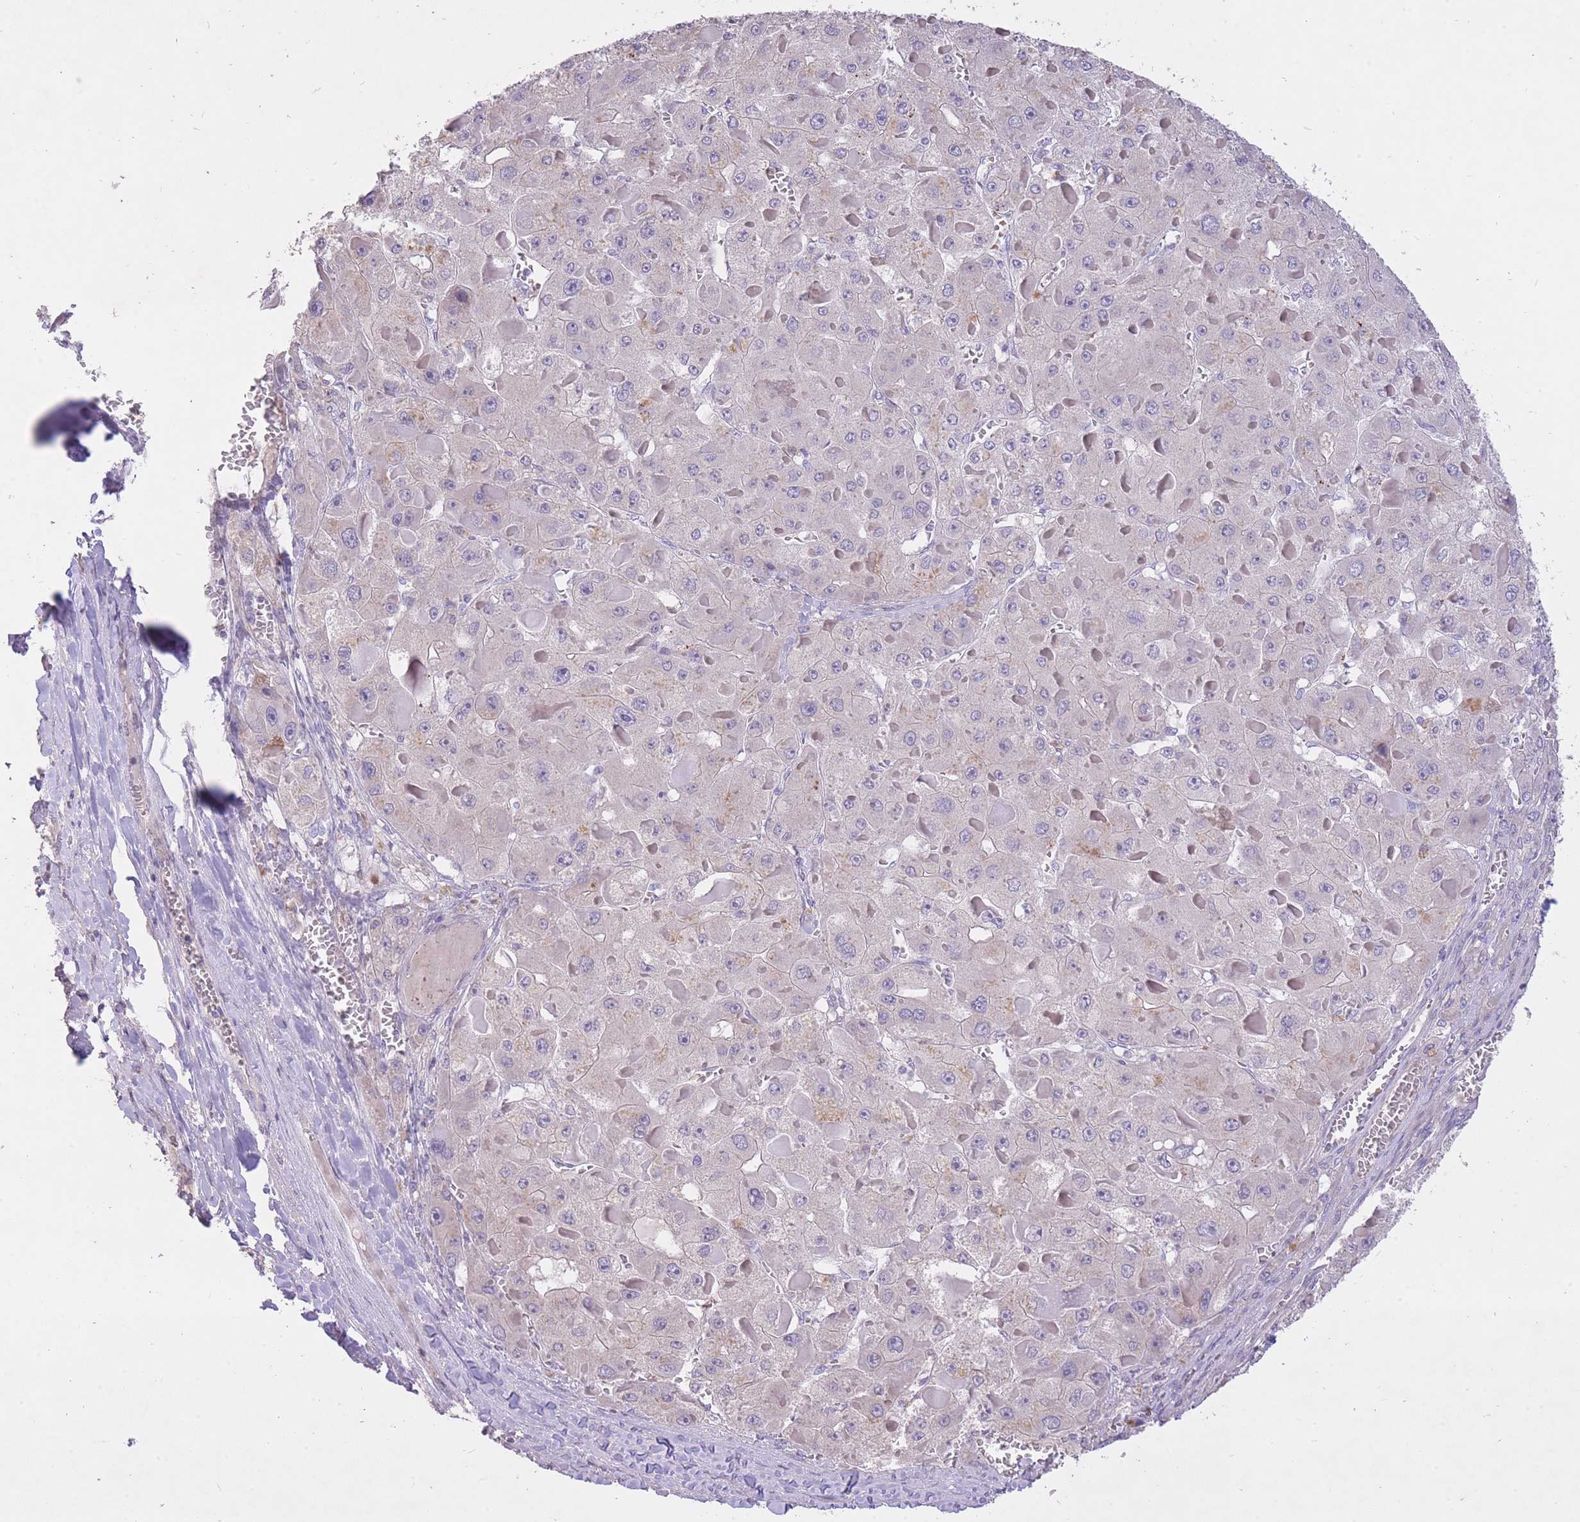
{"staining": {"intensity": "negative", "quantity": "none", "location": "none"}, "tissue": "liver cancer", "cell_type": "Tumor cells", "image_type": "cancer", "snomed": [{"axis": "morphology", "description": "Carcinoma, Hepatocellular, NOS"}, {"axis": "topography", "description": "Liver"}], "caption": "There is no significant positivity in tumor cells of hepatocellular carcinoma (liver).", "gene": "FRG2C", "patient": {"sex": "female", "age": 73}}